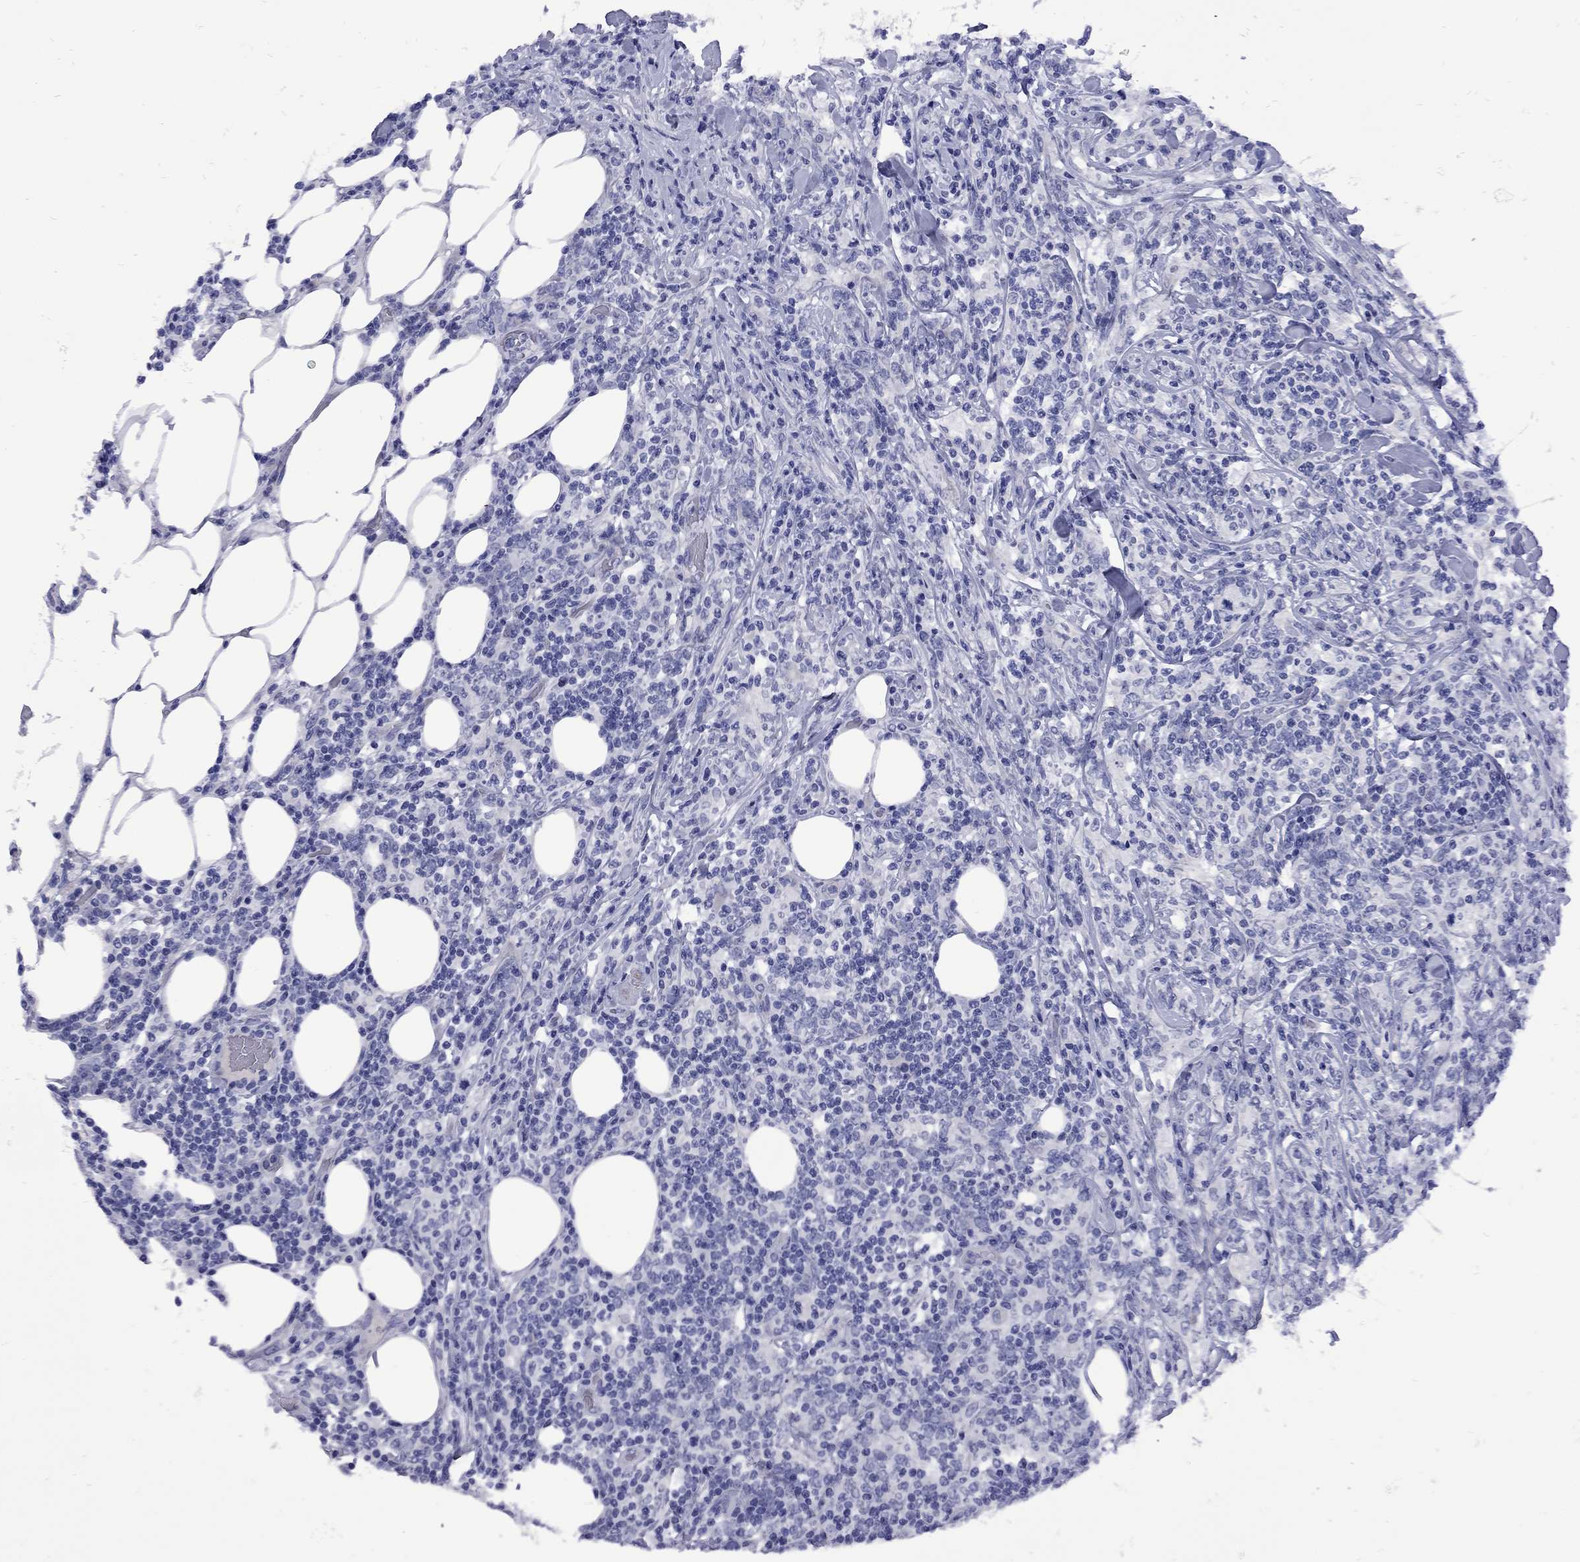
{"staining": {"intensity": "negative", "quantity": "none", "location": "none"}, "tissue": "lymphoma", "cell_type": "Tumor cells", "image_type": "cancer", "snomed": [{"axis": "morphology", "description": "Malignant lymphoma, non-Hodgkin's type, High grade"}, {"axis": "topography", "description": "Lymph node"}], "caption": "Tumor cells show no significant staining in high-grade malignant lymphoma, non-Hodgkin's type. (Immunohistochemistry (ihc), brightfield microscopy, high magnification).", "gene": "EPPIN", "patient": {"sex": "female", "age": 84}}